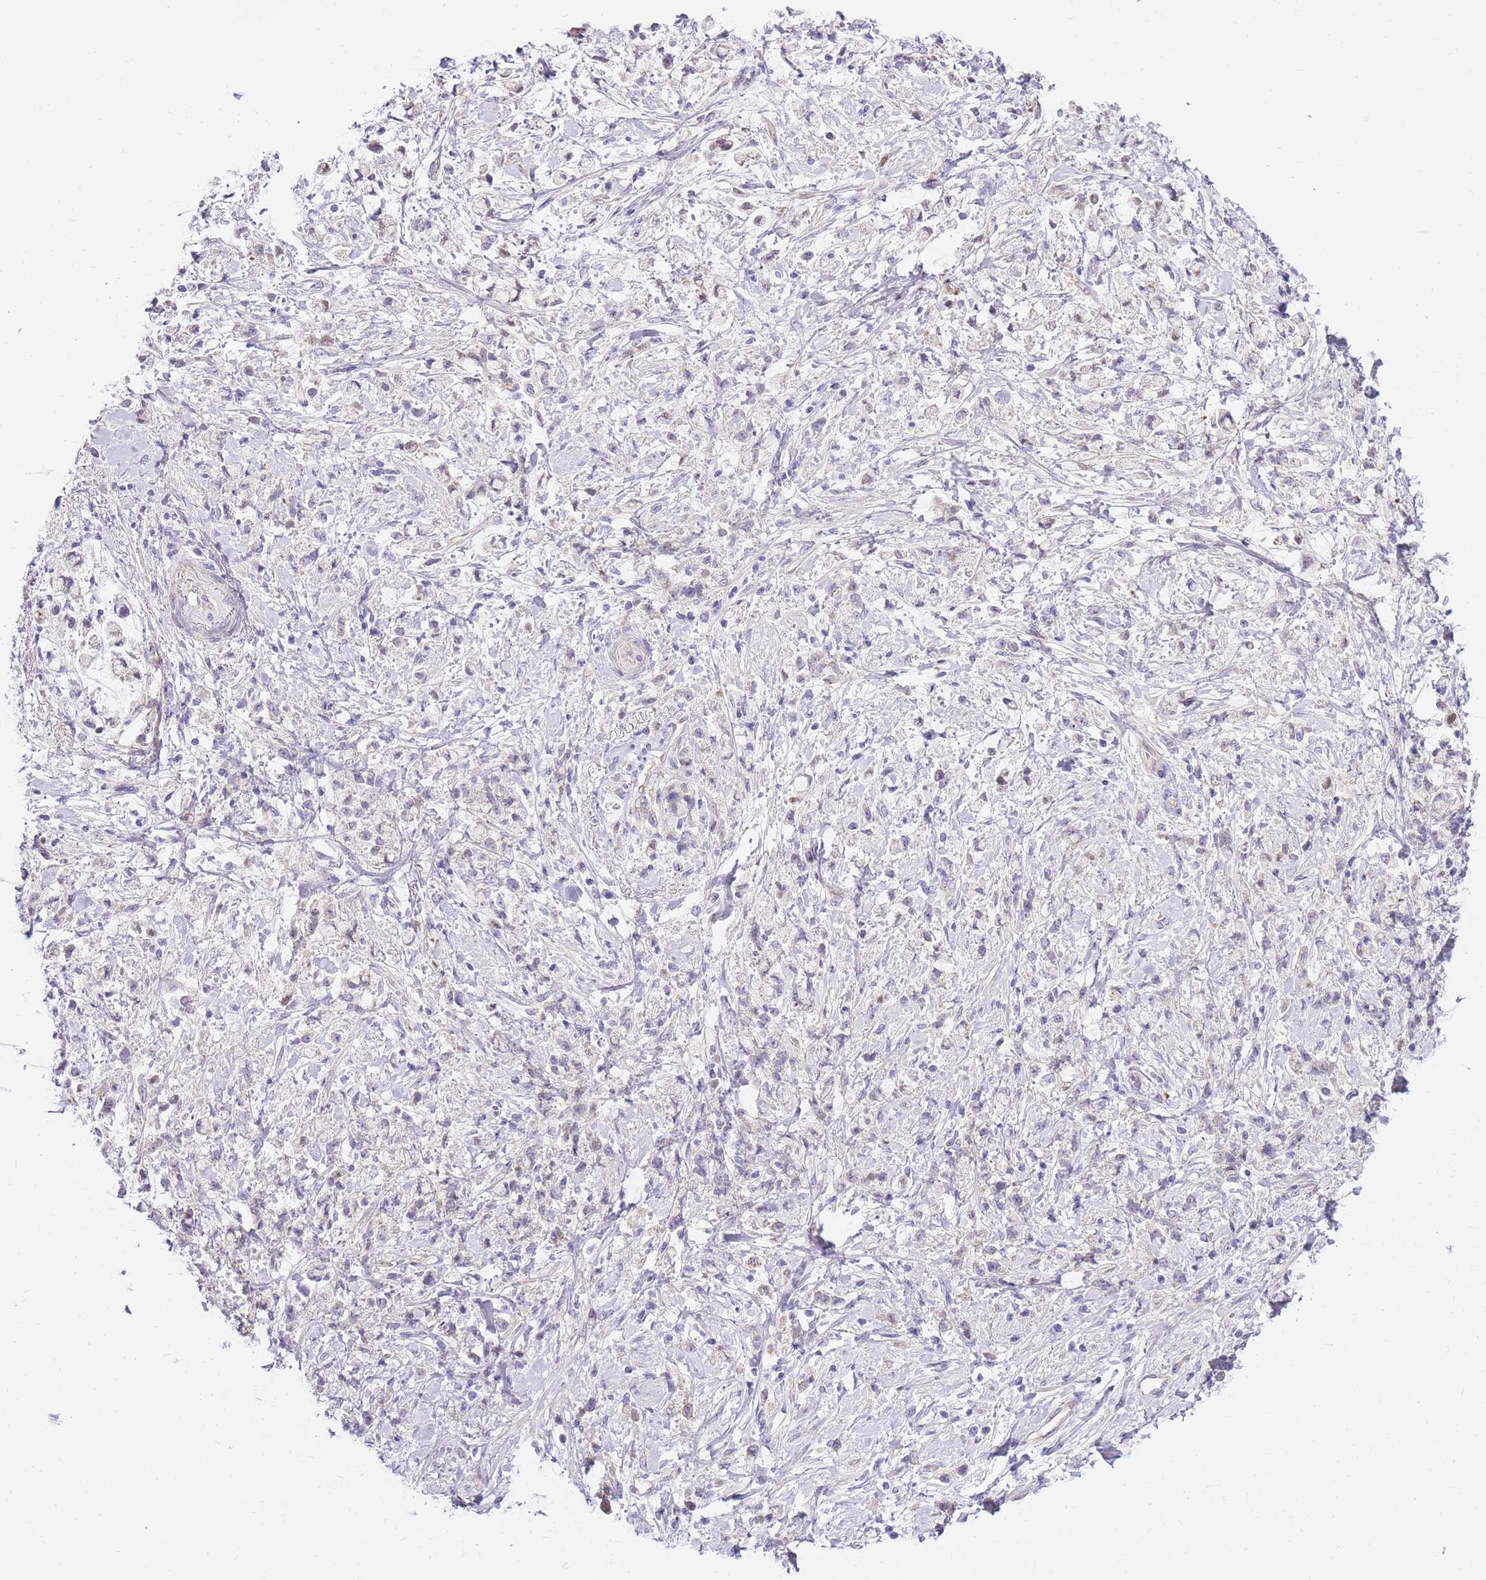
{"staining": {"intensity": "negative", "quantity": "none", "location": "none"}, "tissue": "stomach cancer", "cell_type": "Tumor cells", "image_type": "cancer", "snomed": [{"axis": "morphology", "description": "Adenocarcinoma, NOS"}, {"axis": "topography", "description": "Stomach"}], "caption": "IHC micrograph of adenocarcinoma (stomach) stained for a protein (brown), which displays no expression in tumor cells. The staining is performed using DAB brown chromogen with nuclei counter-stained in using hematoxylin.", "gene": "CLBA1", "patient": {"sex": "female", "age": 60}}